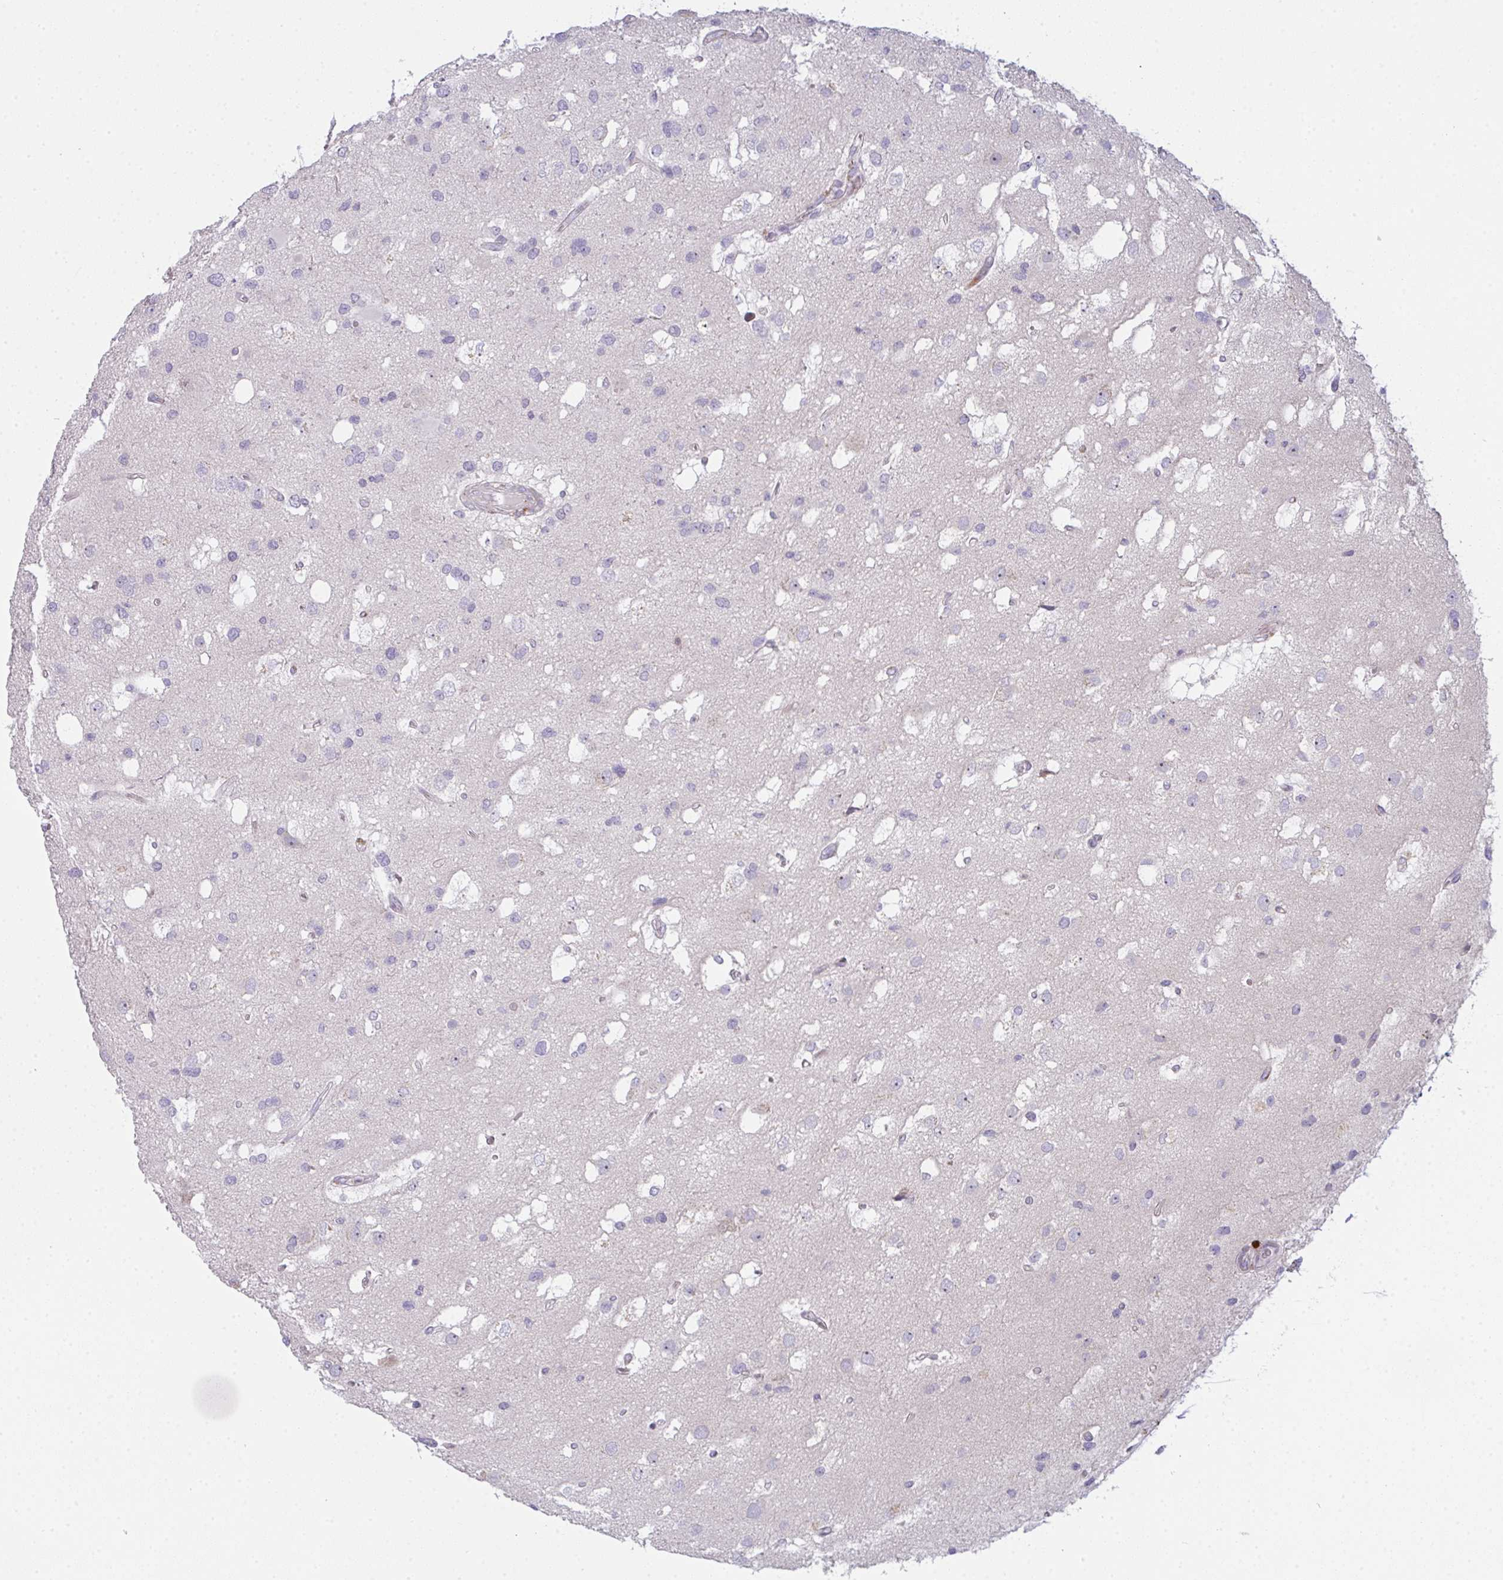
{"staining": {"intensity": "negative", "quantity": "none", "location": "none"}, "tissue": "glioma", "cell_type": "Tumor cells", "image_type": "cancer", "snomed": [{"axis": "morphology", "description": "Glioma, malignant, High grade"}, {"axis": "topography", "description": "Brain"}], "caption": "IHC image of human glioma stained for a protein (brown), which exhibits no staining in tumor cells. (Brightfield microscopy of DAB immunohistochemistry (IHC) at high magnification).", "gene": "CD80", "patient": {"sex": "male", "age": 53}}